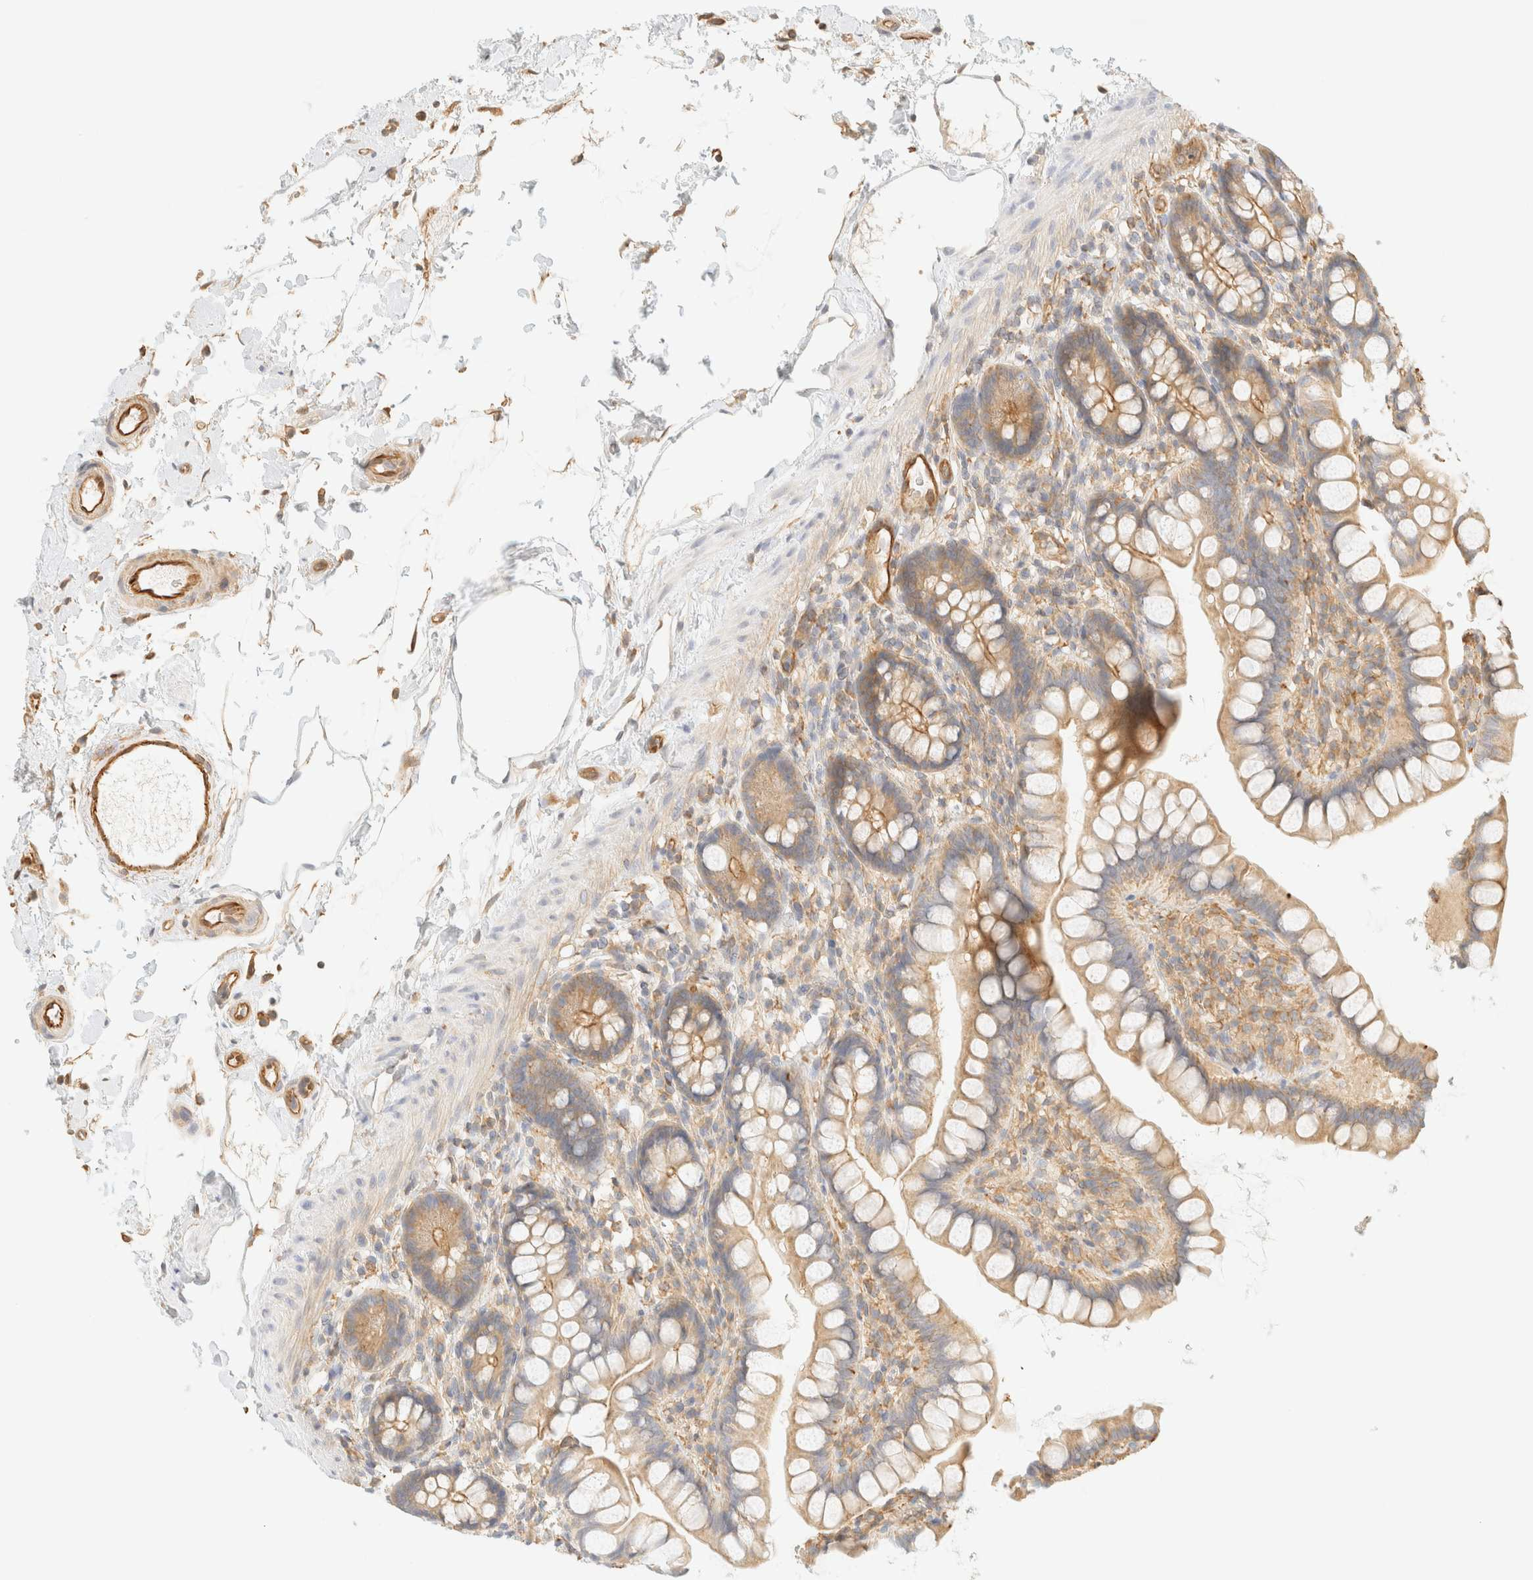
{"staining": {"intensity": "weak", "quantity": ">75%", "location": "cytoplasmic/membranous"}, "tissue": "small intestine", "cell_type": "Glandular cells", "image_type": "normal", "snomed": [{"axis": "morphology", "description": "Normal tissue, NOS"}, {"axis": "topography", "description": "Small intestine"}], "caption": "DAB immunohistochemical staining of benign small intestine displays weak cytoplasmic/membranous protein positivity in approximately >75% of glandular cells.", "gene": "OTOP2", "patient": {"sex": "female", "age": 84}}